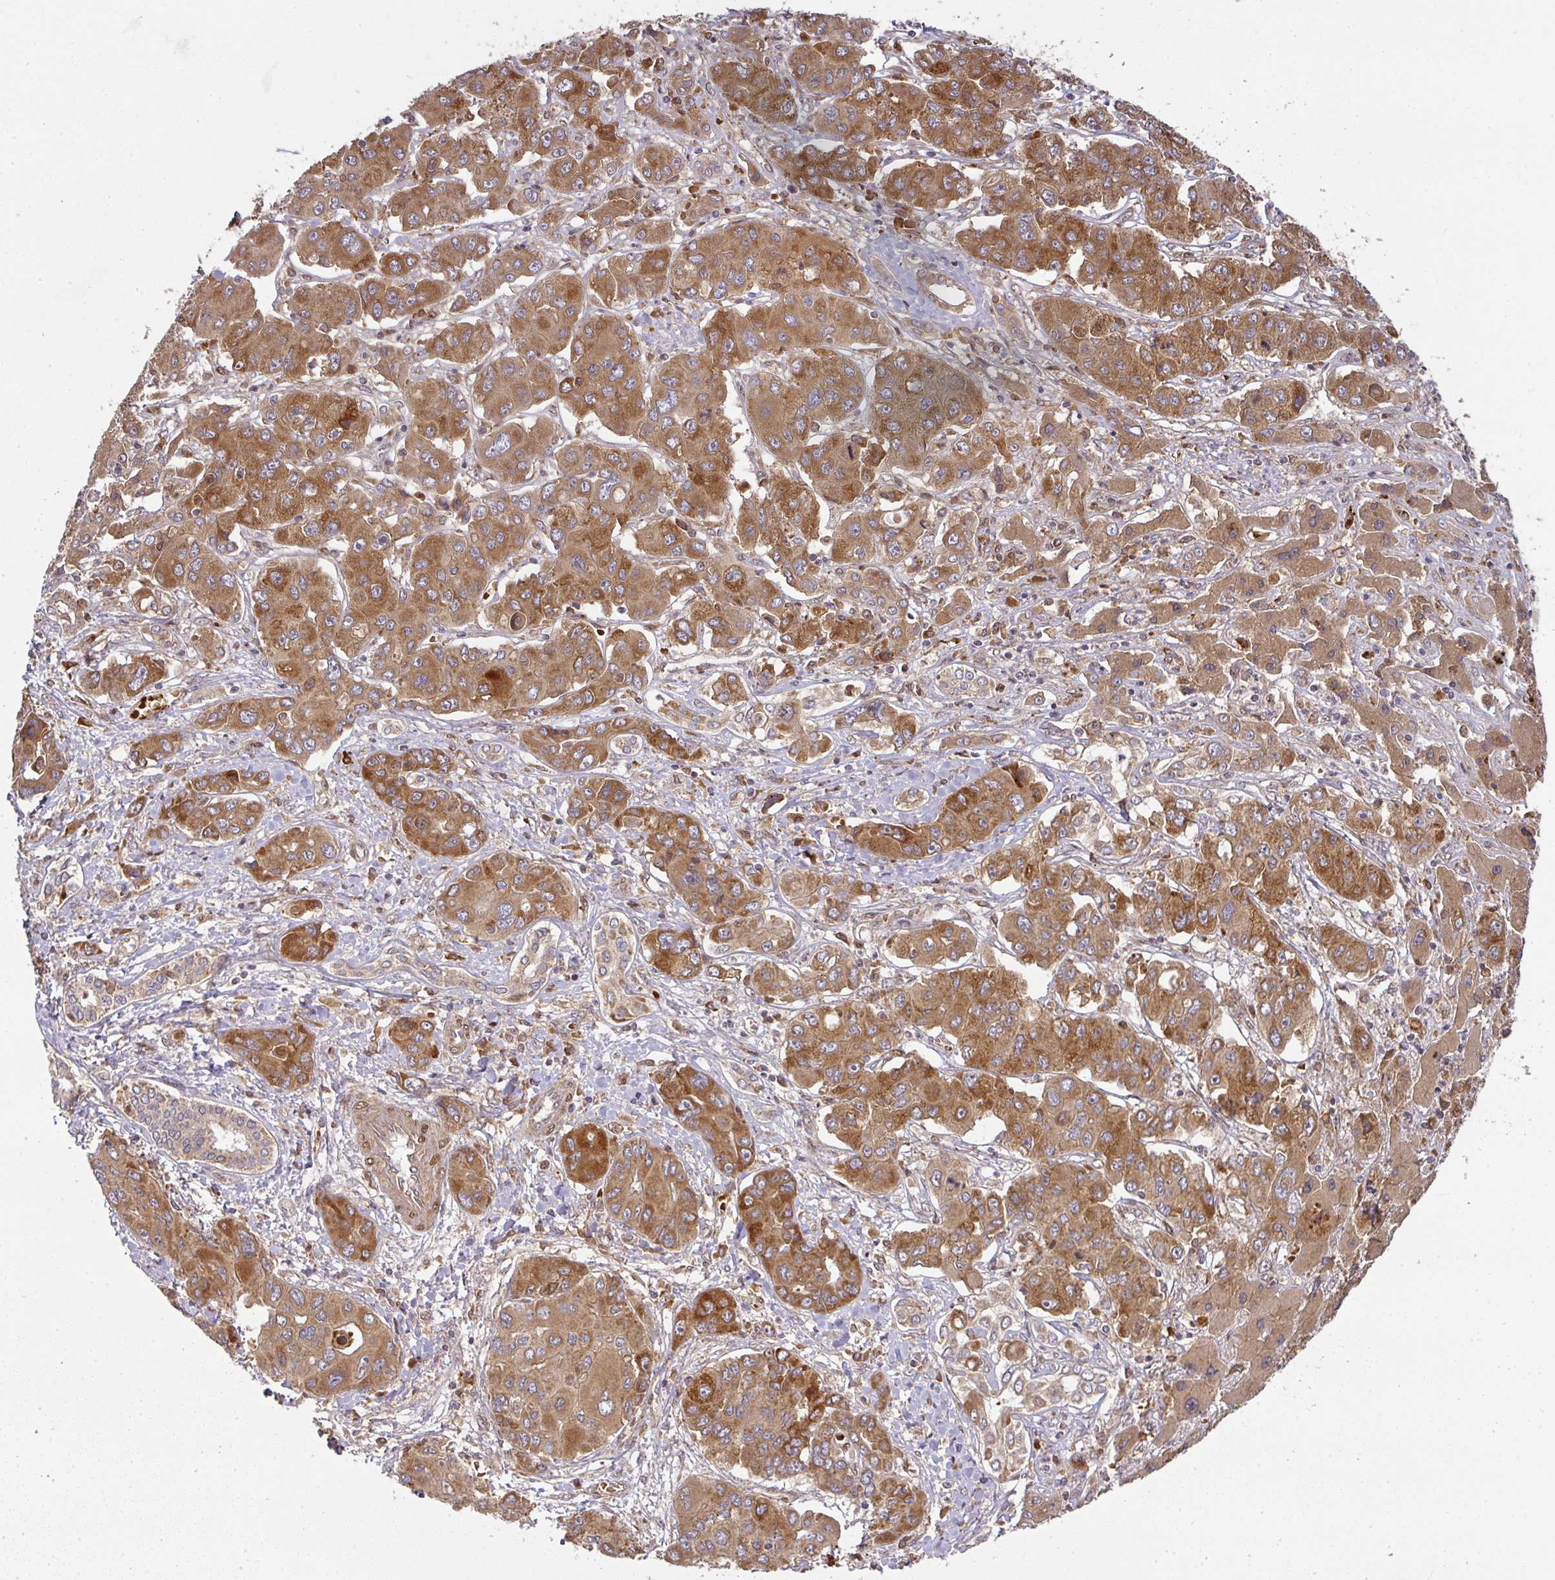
{"staining": {"intensity": "moderate", "quantity": ">75%", "location": "cytoplasmic/membranous"}, "tissue": "liver cancer", "cell_type": "Tumor cells", "image_type": "cancer", "snomed": [{"axis": "morphology", "description": "Cholangiocarcinoma"}, {"axis": "topography", "description": "Liver"}], "caption": "High-magnification brightfield microscopy of liver cancer stained with DAB (brown) and counterstained with hematoxylin (blue). tumor cells exhibit moderate cytoplasmic/membranous expression is identified in about>75% of cells.", "gene": "MALSU1", "patient": {"sex": "male", "age": 67}}